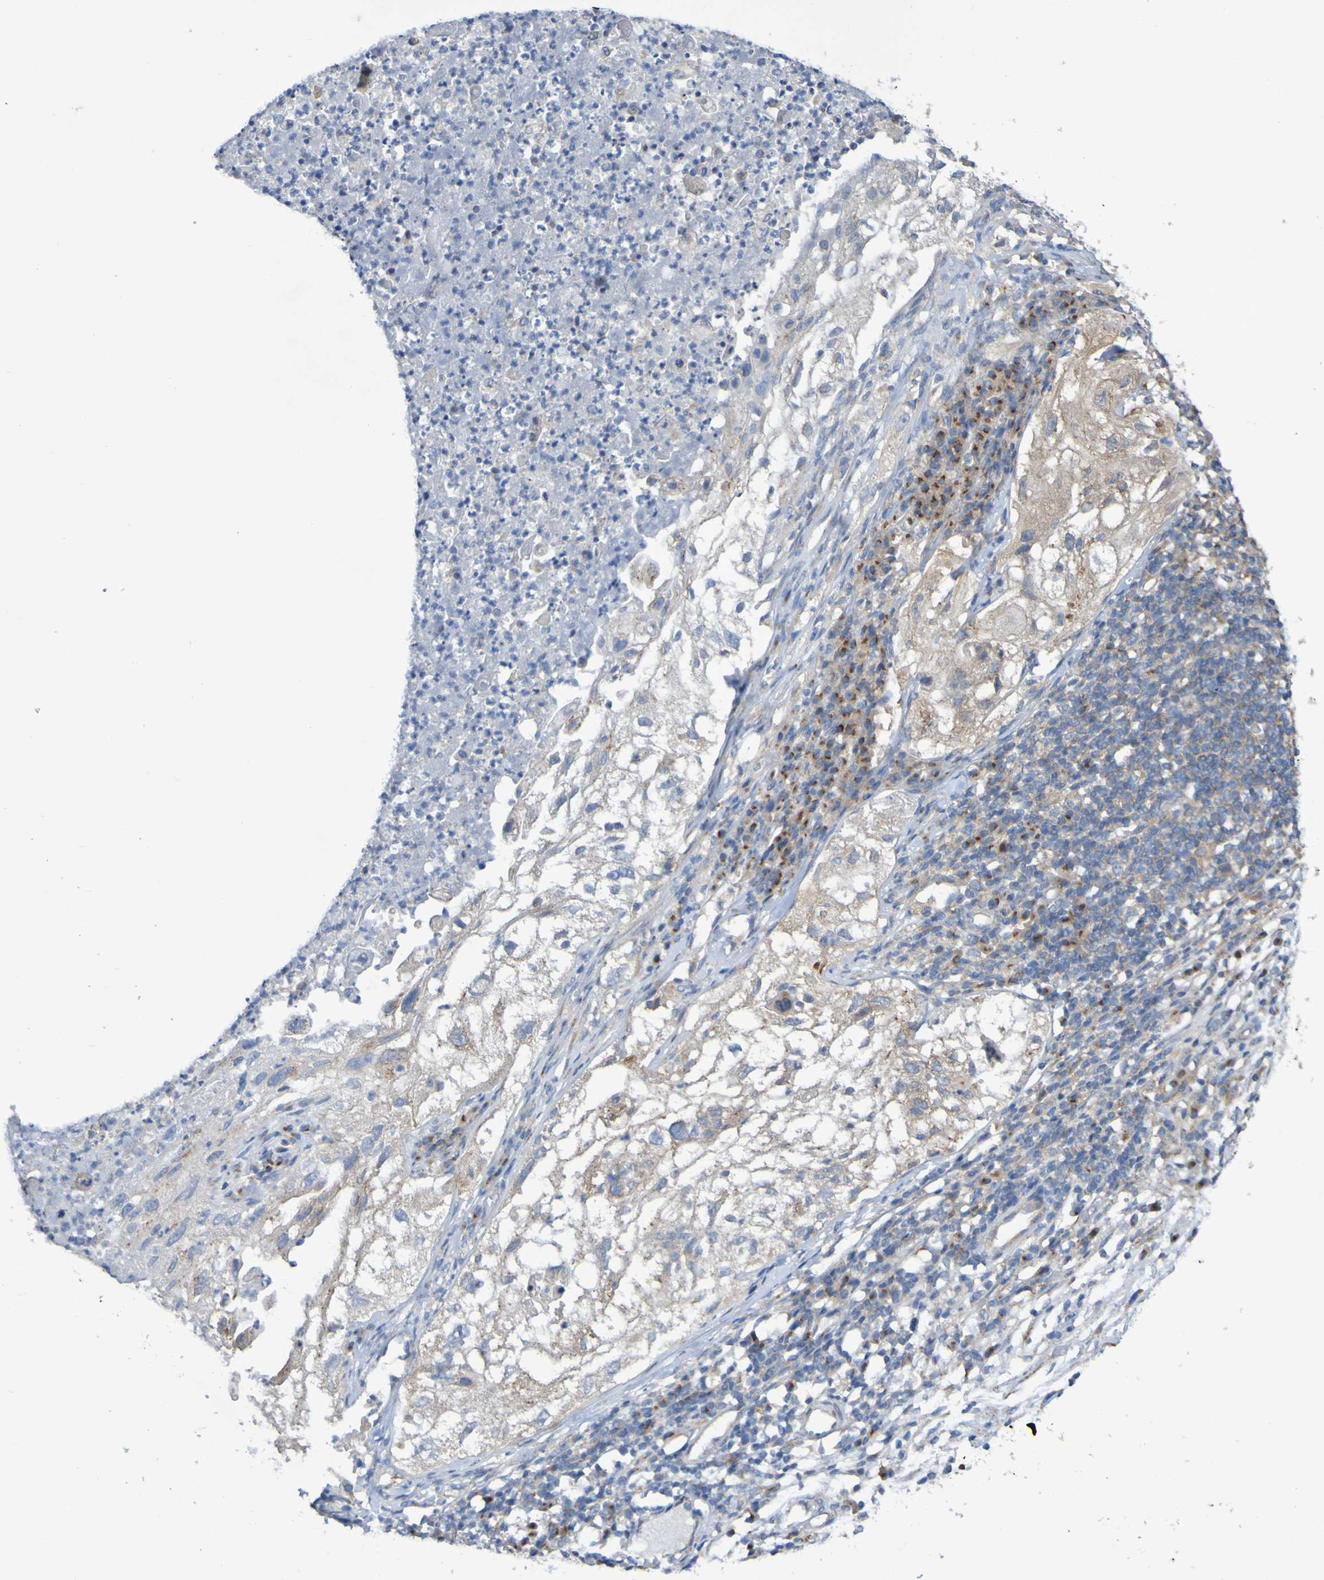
{"staining": {"intensity": "weak", "quantity": ">75%", "location": "cytoplasmic/membranous"}, "tissue": "lung cancer", "cell_type": "Tumor cells", "image_type": "cancer", "snomed": [{"axis": "morphology", "description": "Inflammation, NOS"}, {"axis": "morphology", "description": "Squamous cell carcinoma, NOS"}, {"axis": "topography", "description": "Lymph node"}, {"axis": "topography", "description": "Soft tissue"}, {"axis": "topography", "description": "Lung"}], "caption": "Human lung squamous cell carcinoma stained for a protein (brown) shows weak cytoplasmic/membranous positive expression in approximately >75% of tumor cells.", "gene": "LMBRD2", "patient": {"sex": "male", "age": 66}}